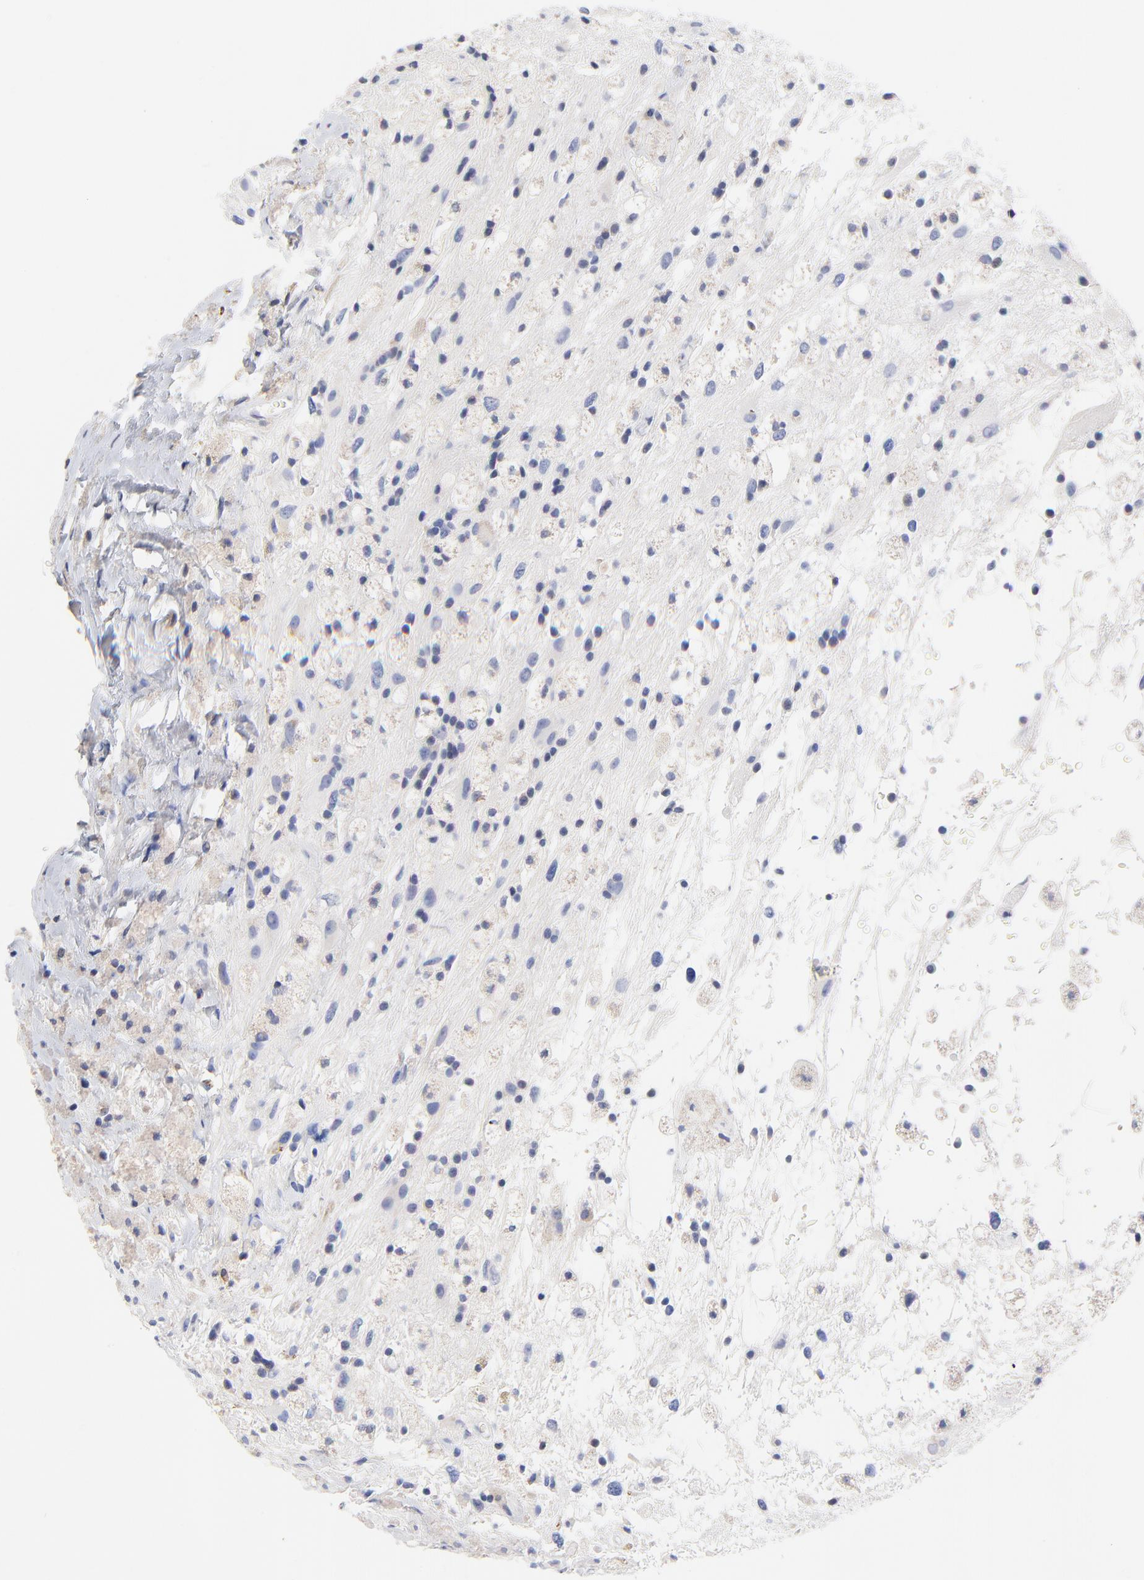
{"staining": {"intensity": "negative", "quantity": "none", "location": "none"}, "tissue": "glioma", "cell_type": "Tumor cells", "image_type": "cancer", "snomed": [{"axis": "morphology", "description": "Glioma, malignant, High grade"}, {"axis": "topography", "description": "Brain"}], "caption": "An image of human high-grade glioma (malignant) is negative for staining in tumor cells.", "gene": "TWNK", "patient": {"sex": "male", "age": 48}}